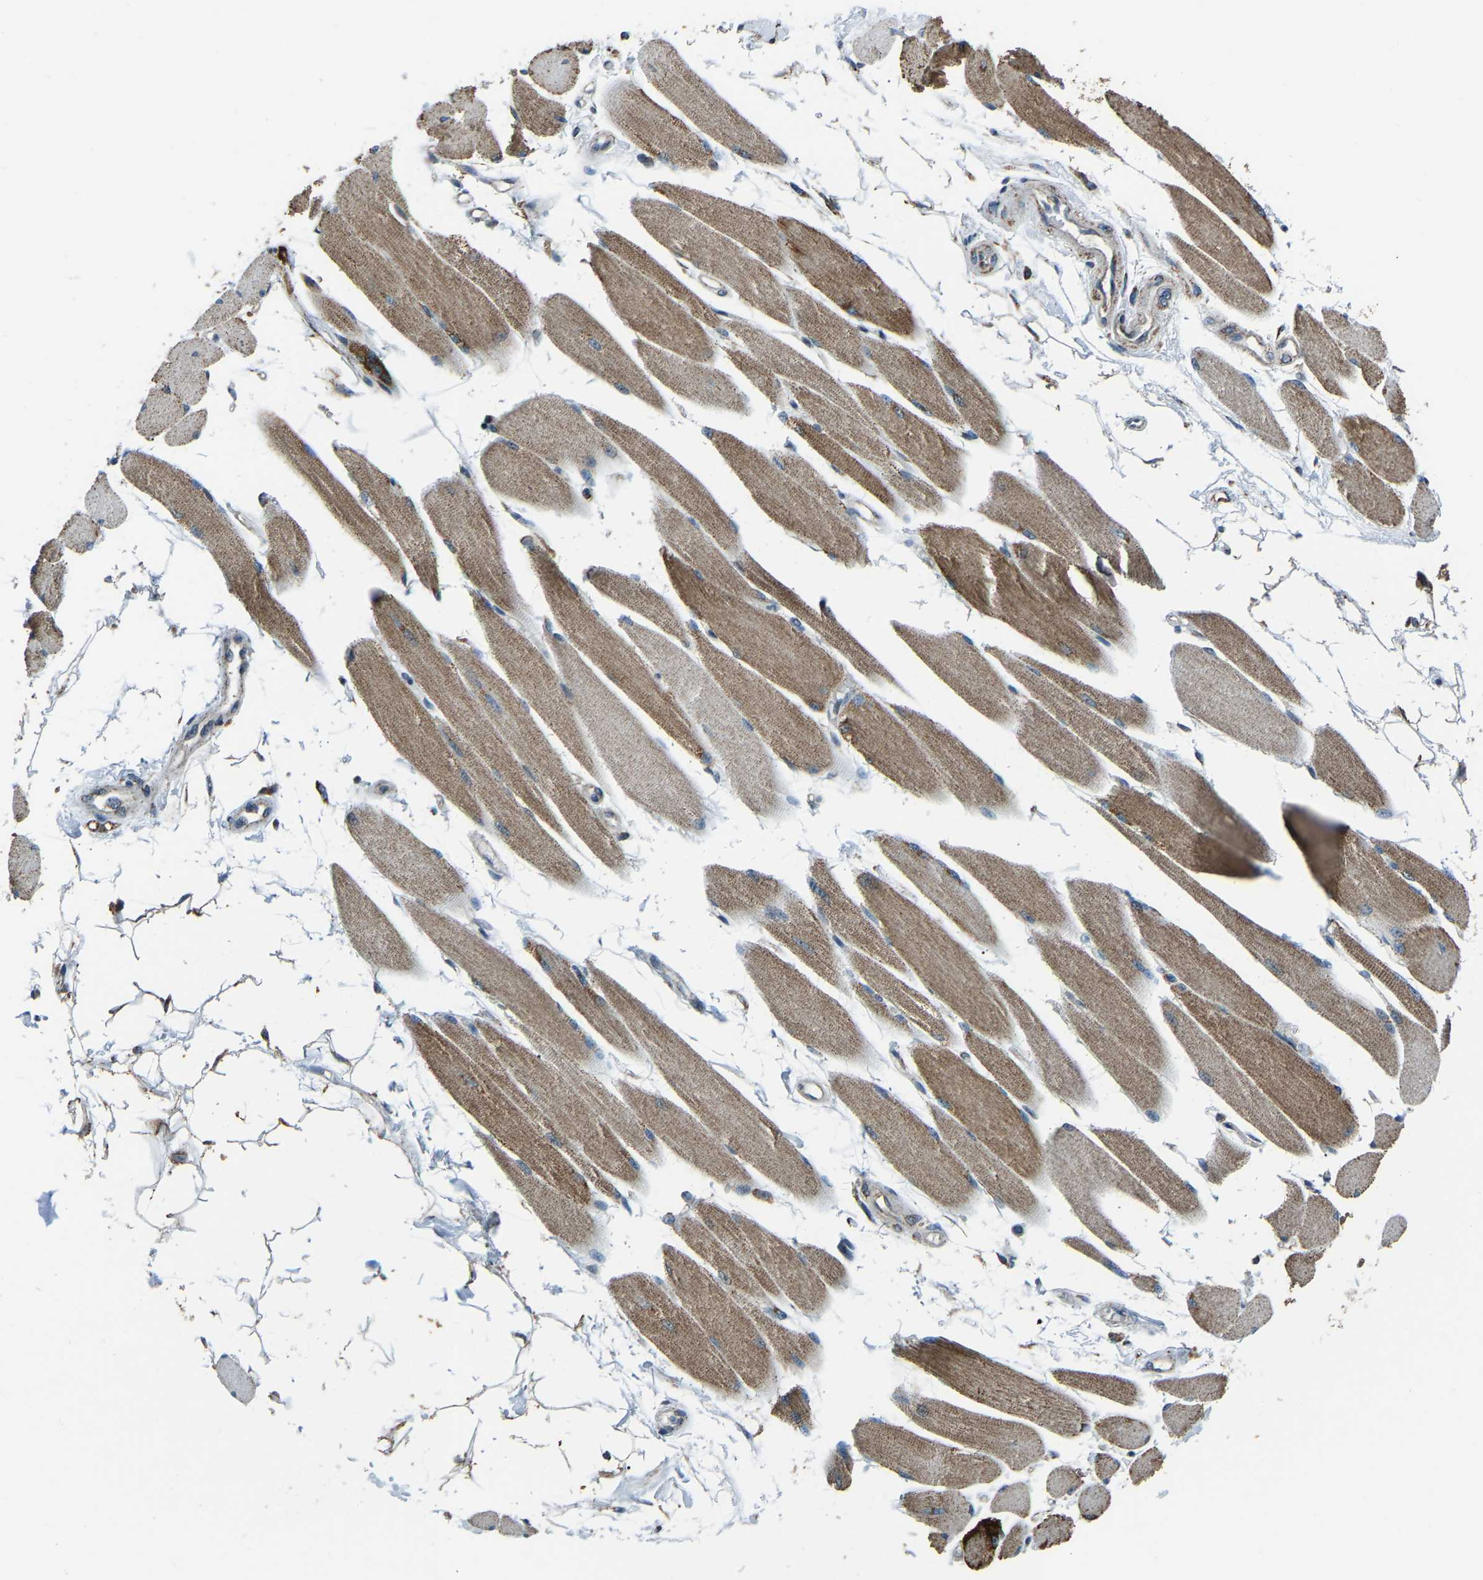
{"staining": {"intensity": "moderate", "quantity": "<25%", "location": "cytoplasmic/membranous"}, "tissue": "skeletal muscle", "cell_type": "Myocytes", "image_type": "normal", "snomed": [{"axis": "morphology", "description": "Normal tissue, NOS"}, {"axis": "topography", "description": "Skeletal muscle"}, {"axis": "topography", "description": "Peripheral nerve tissue"}], "caption": "Unremarkable skeletal muscle shows moderate cytoplasmic/membranous staining in about <25% of myocytes, visualized by immunohistochemistry. (Brightfield microscopy of DAB IHC at high magnification).", "gene": "RBM33", "patient": {"sex": "female", "age": 84}}